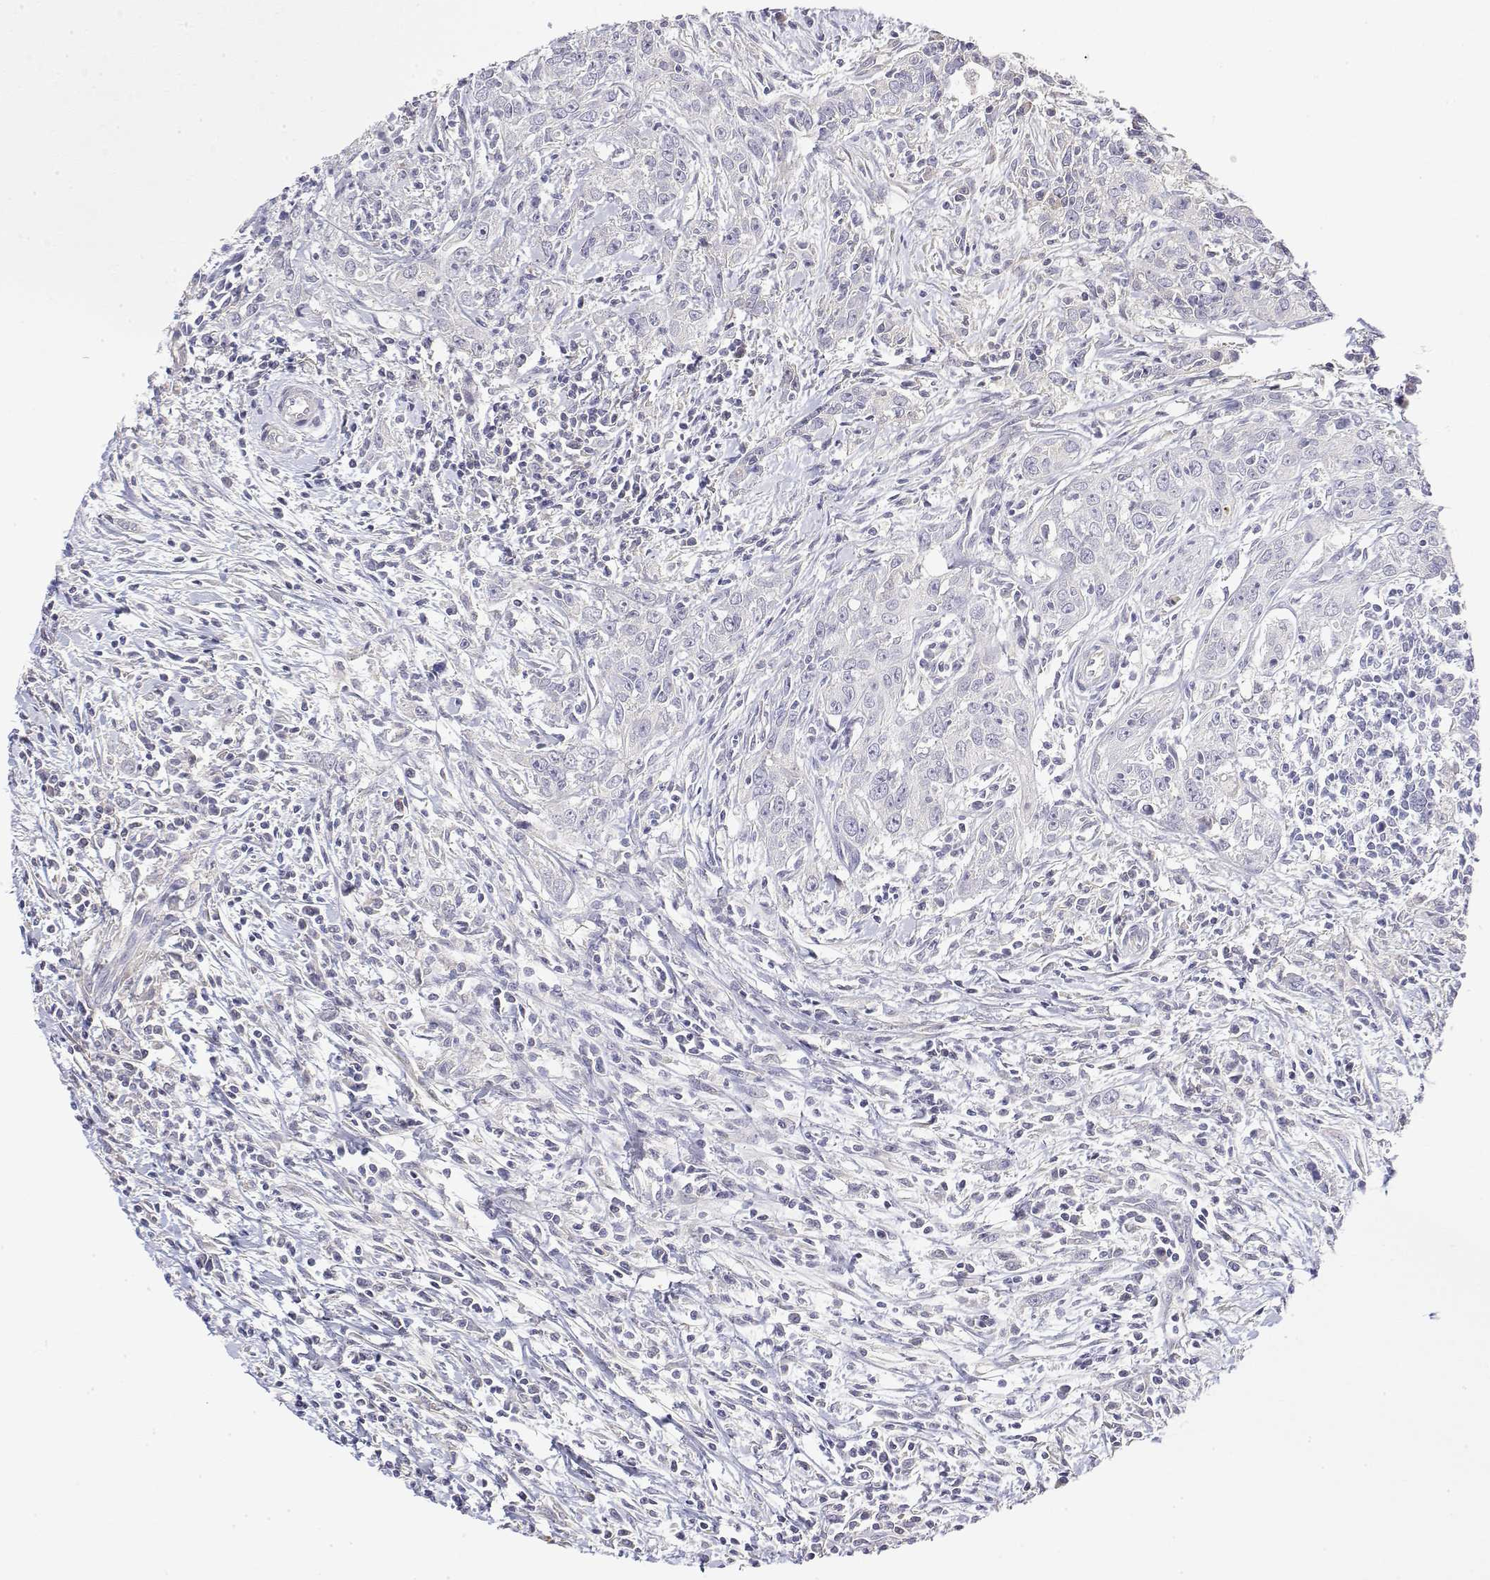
{"staining": {"intensity": "negative", "quantity": "none", "location": "none"}, "tissue": "urothelial cancer", "cell_type": "Tumor cells", "image_type": "cancer", "snomed": [{"axis": "morphology", "description": "Urothelial carcinoma, High grade"}, {"axis": "topography", "description": "Urinary bladder"}], "caption": "Tumor cells are negative for brown protein staining in urothelial carcinoma (high-grade). (Brightfield microscopy of DAB immunohistochemistry at high magnification).", "gene": "GGACT", "patient": {"sex": "male", "age": 83}}